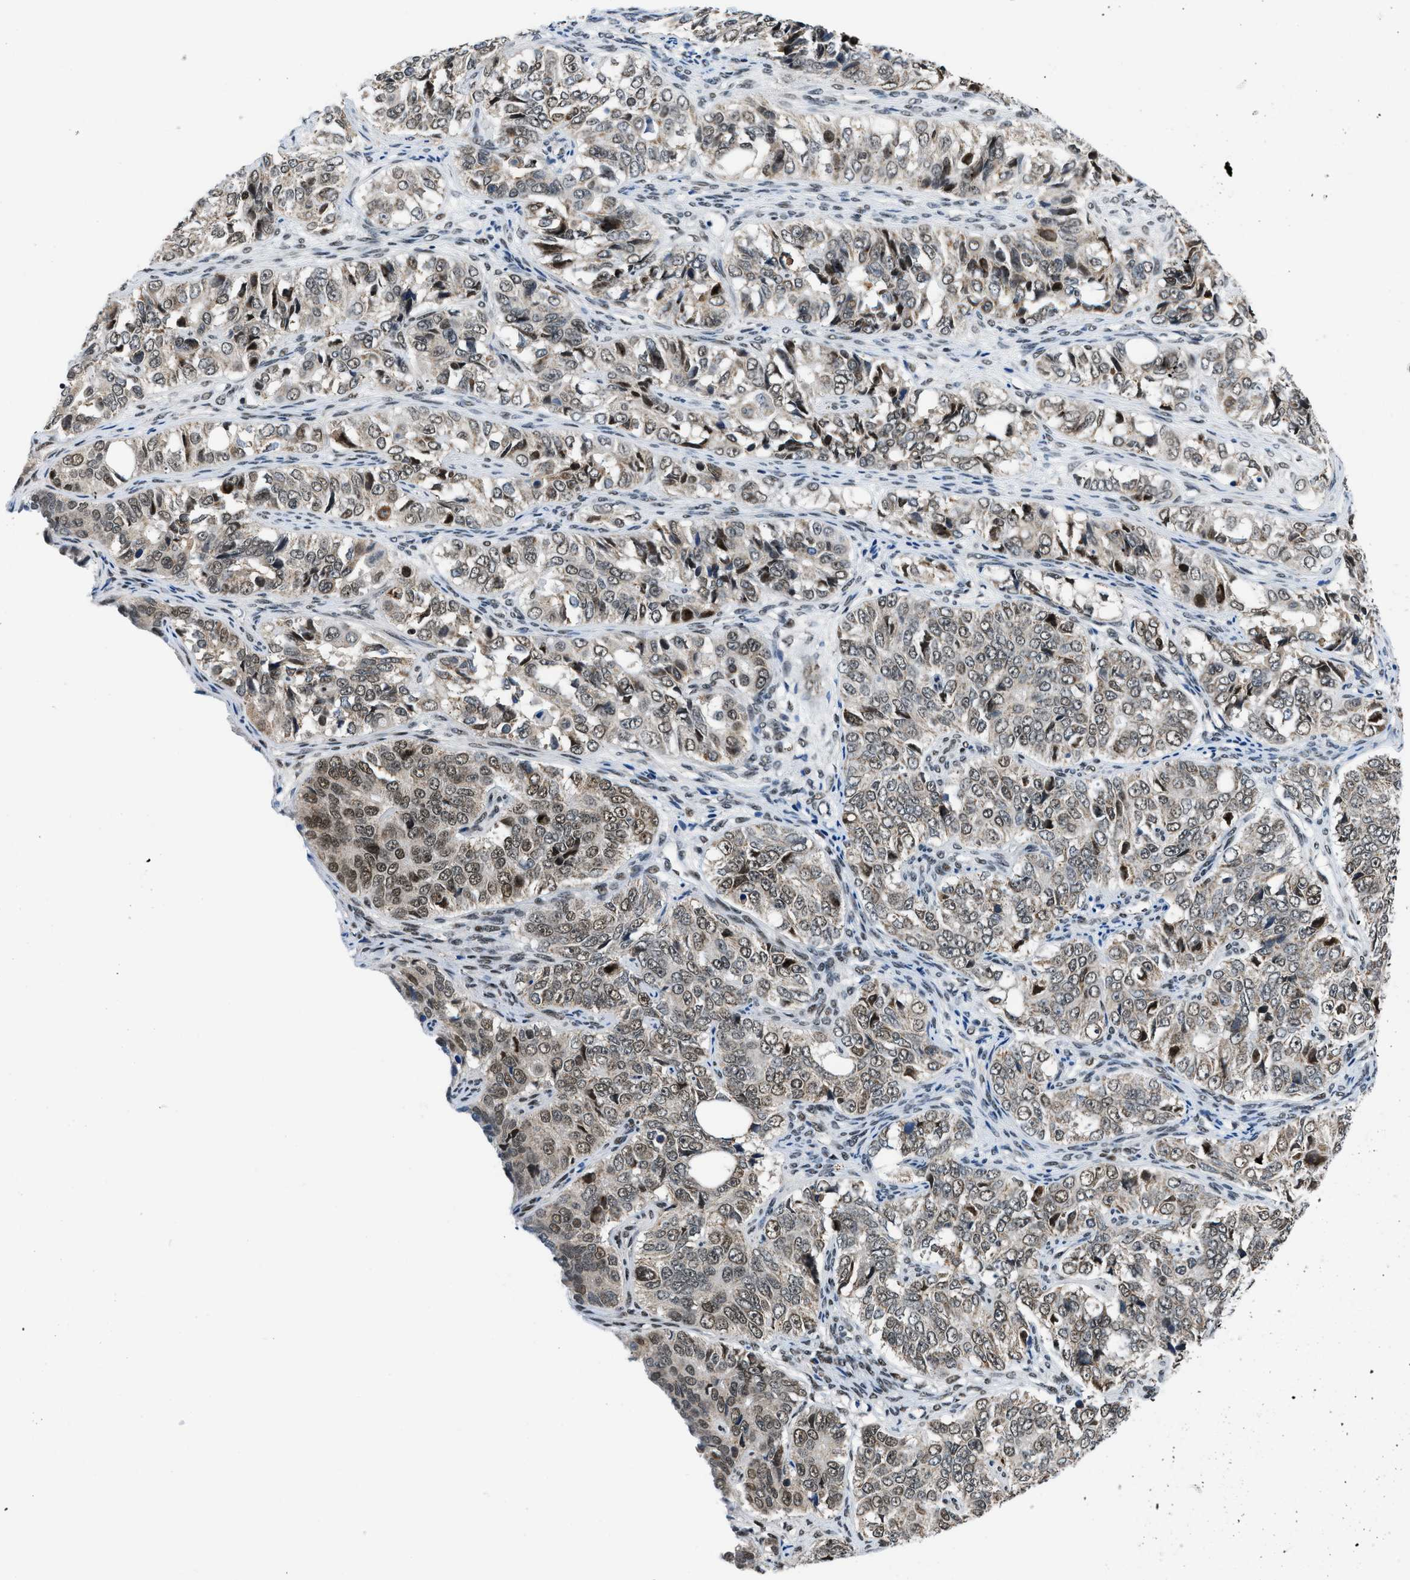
{"staining": {"intensity": "moderate", "quantity": ">75%", "location": "nuclear"}, "tissue": "ovarian cancer", "cell_type": "Tumor cells", "image_type": "cancer", "snomed": [{"axis": "morphology", "description": "Carcinoma, endometroid"}, {"axis": "topography", "description": "Ovary"}], "caption": "IHC (DAB) staining of endometroid carcinoma (ovarian) reveals moderate nuclear protein expression in about >75% of tumor cells.", "gene": "KDM3B", "patient": {"sex": "female", "age": 51}}